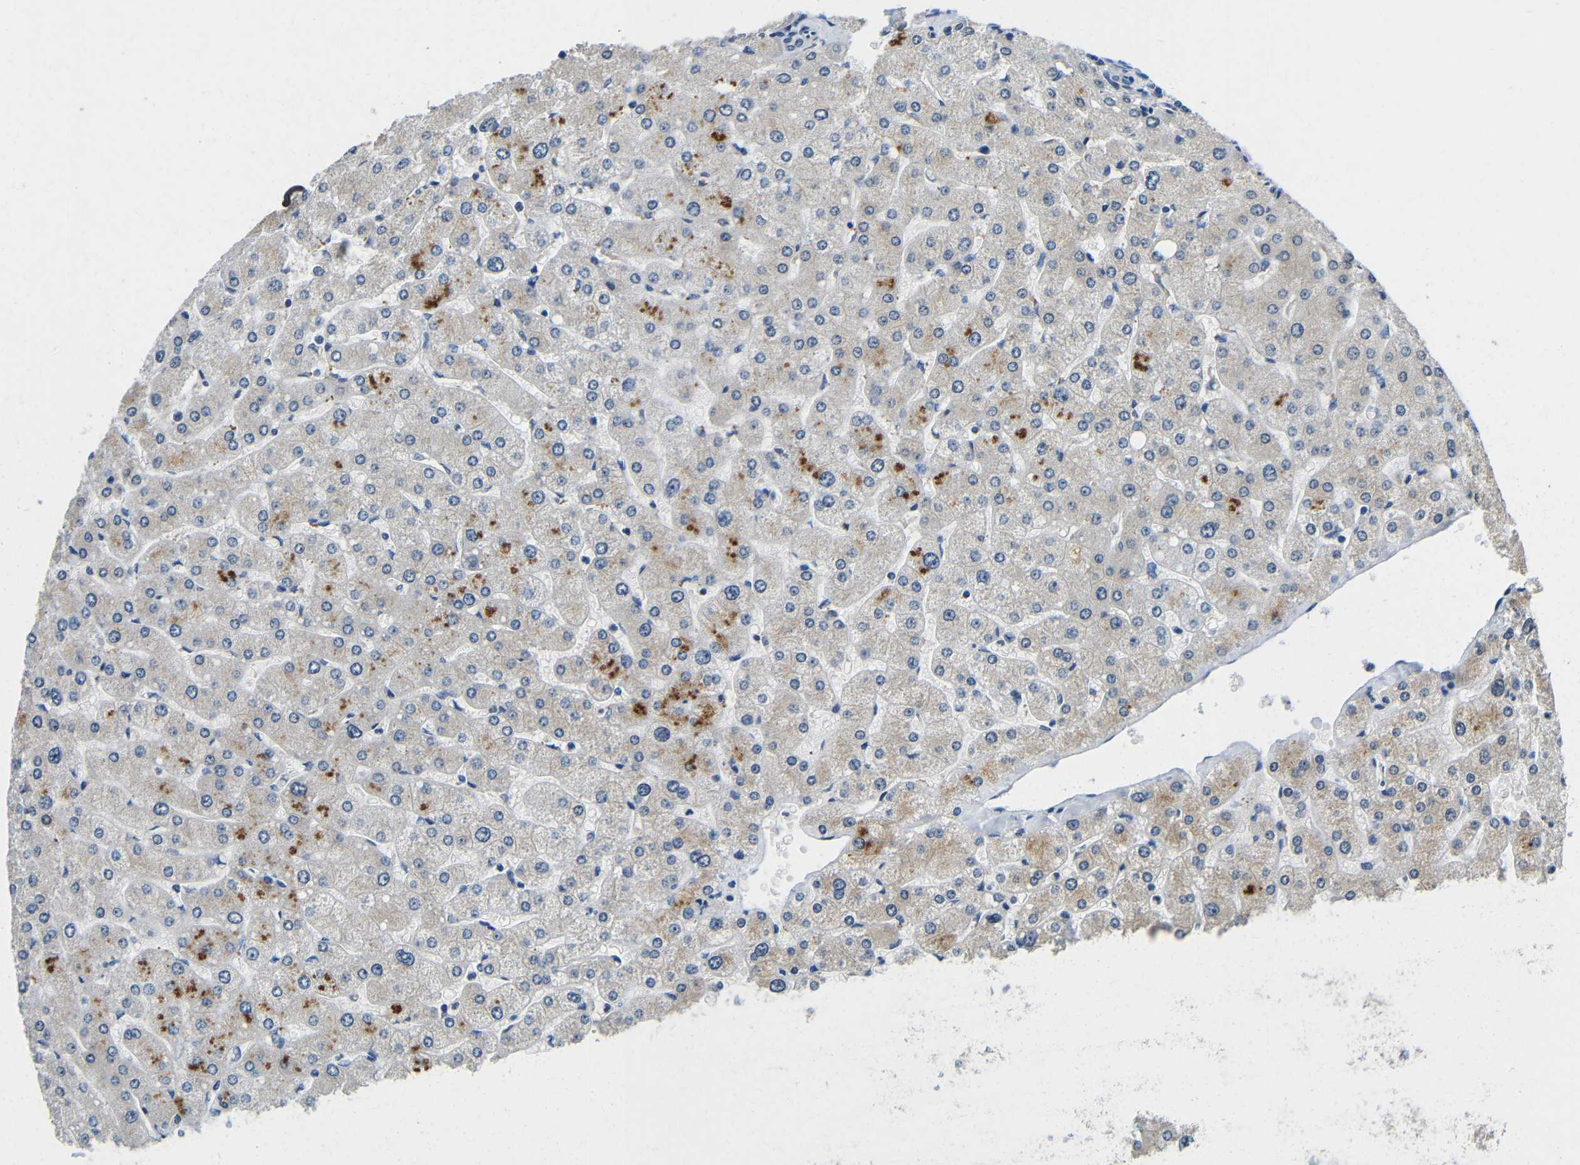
{"staining": {"intensity": "negative", "quantity": "none", "location": "none"}, "tissue": "liver", "cell_type": "Cholangiocytes", "image_type": "normal", "snomed": [{"axis": "morphology", "description": "Normal tissue, NOS"}, {"axis": "topography", "description": "Liver"}], "caption": "Immunohistochemistry image of normal human liver stained for a protein (brown), which shows no staining in cholangiocytes.", "gene": "ADAP1", "patient": {"sex": "male", "age": 55}}